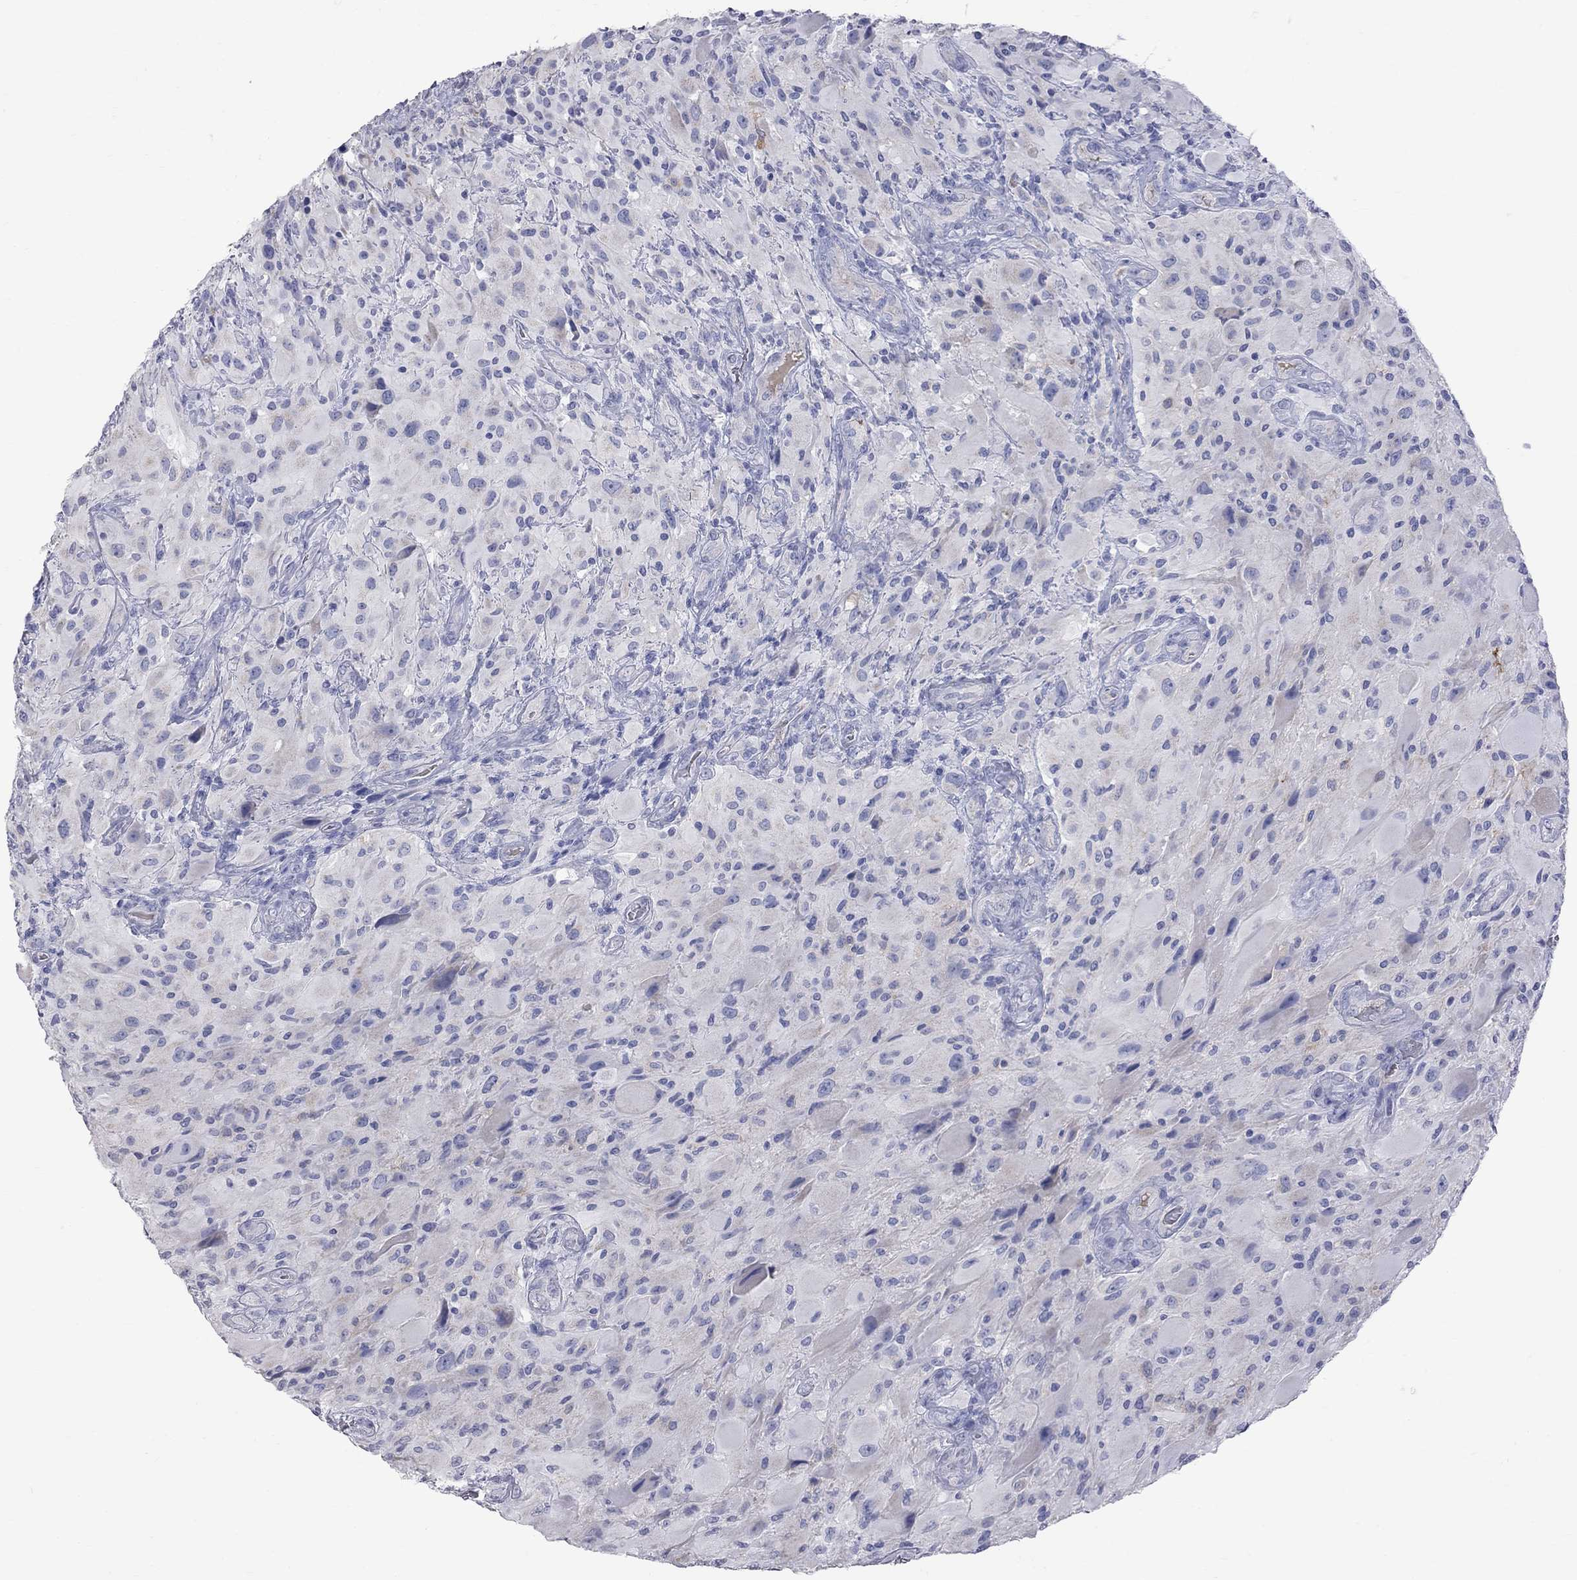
{"staining": {"intensity": "negative", "quantity": "none", "location": "none"}, "tissue": "glioma", "cell_type": "Tumor cells", "image_type": "cancer", "snomed": [{"axis": "morphology", "description": "Glioma, malignant, High grade"}, {"axis": "topography", "description": "Cerebral cortex"}], "caption": "Glioma was stained to show a protein in brown. There is no significant staining in tumor cells.", "gene": "KCND2", "patient": {"sex": "male", "age": 35}}